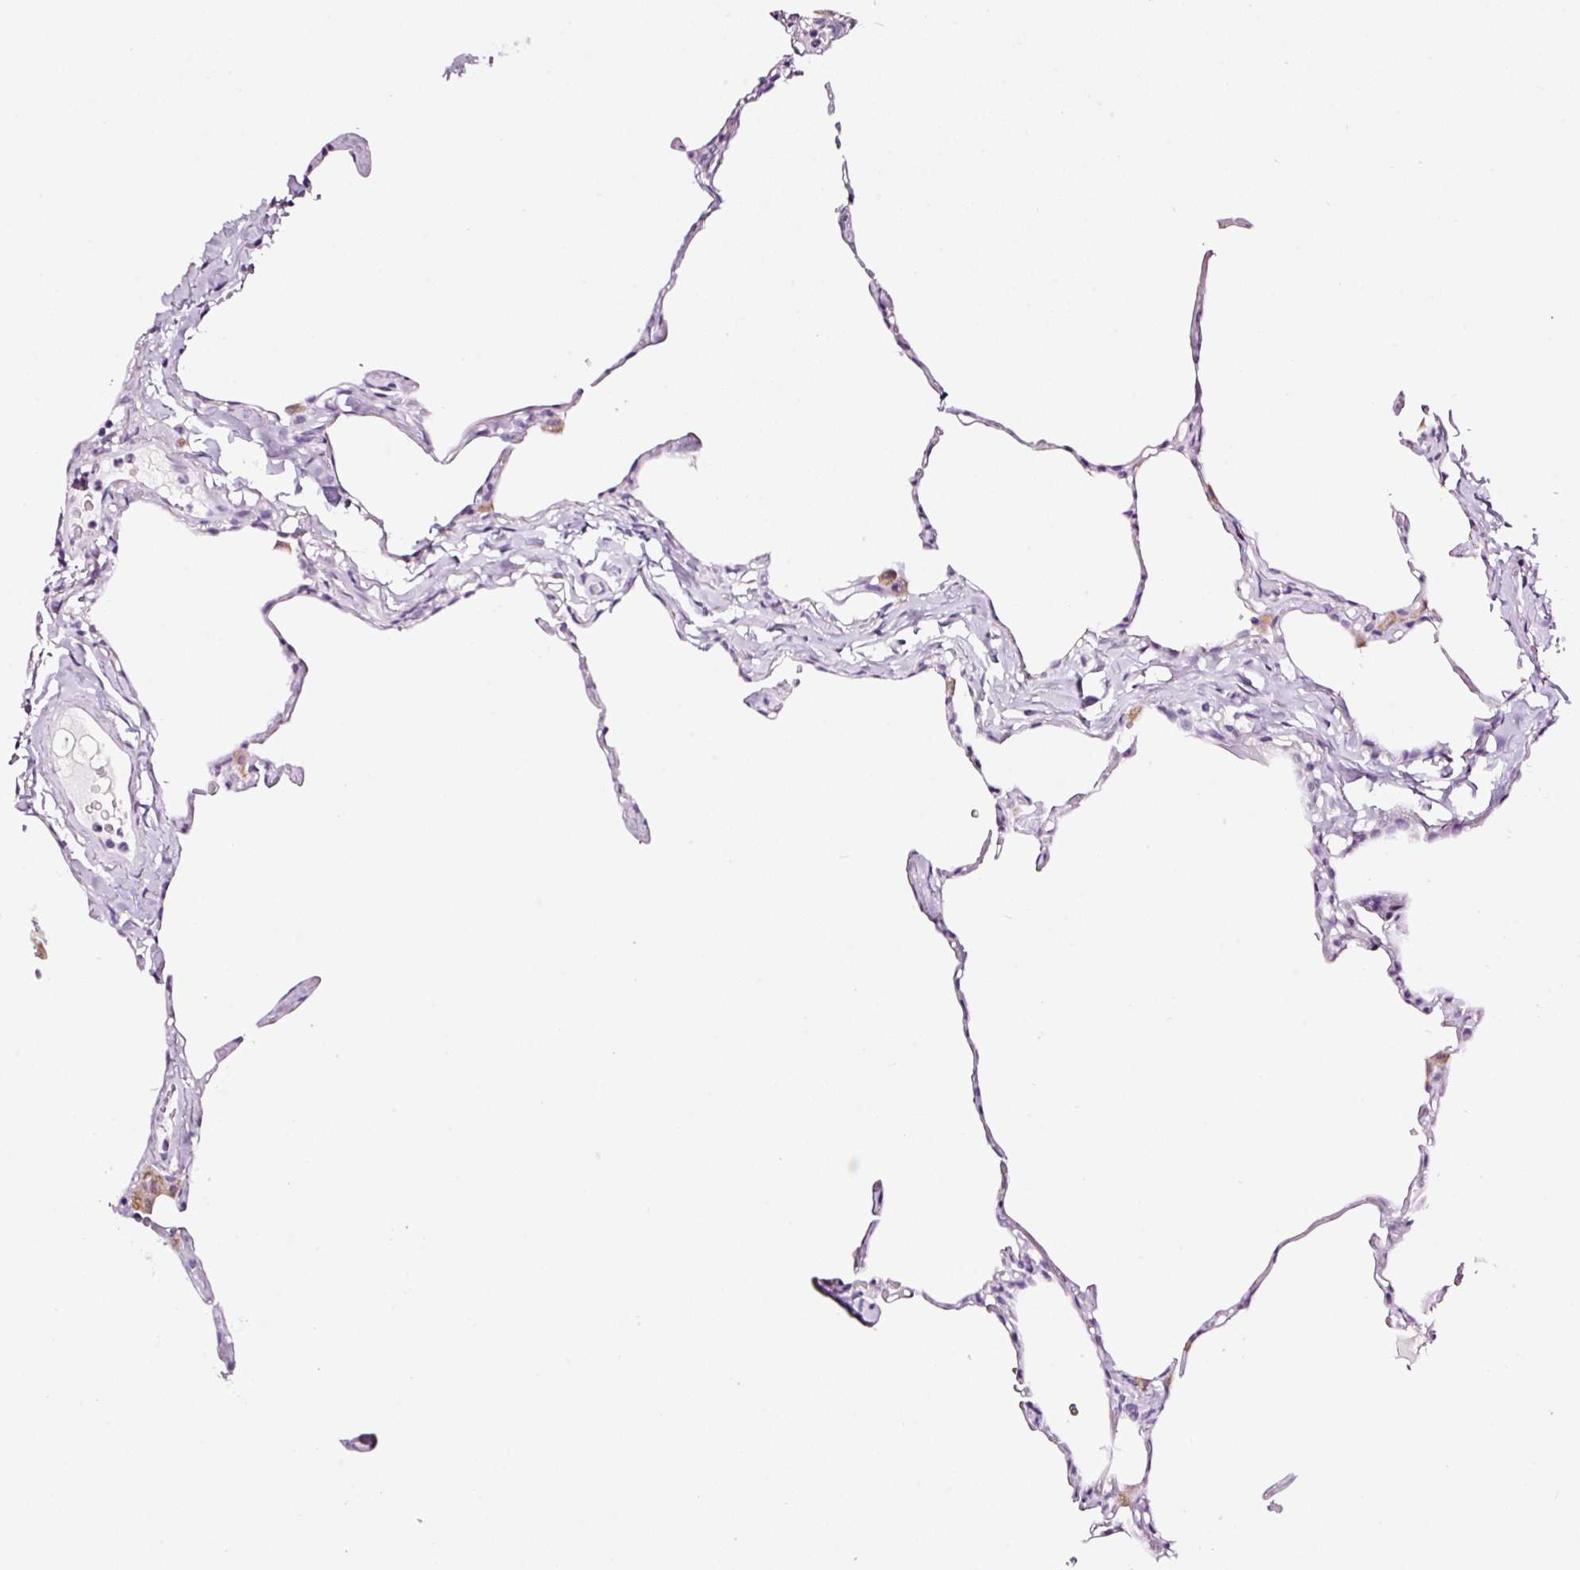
{"staining": {"intensity": "negative", "quantity": "none", "location": "none"}, "tissue": "lung", "cell_type": "Alveolar cells", "image_type": "normal", "snomed": [{"axis": "morphology", "description": "Normal tissue, NOS"}, {"axis": "topography", "description": "Lung"}], "caption": "Immunohistochemical staining of benign human lung reveals no significant staining in alveolar cells.", "gene": "RTF2", "patient": {"sex": "male", "age": 65}}